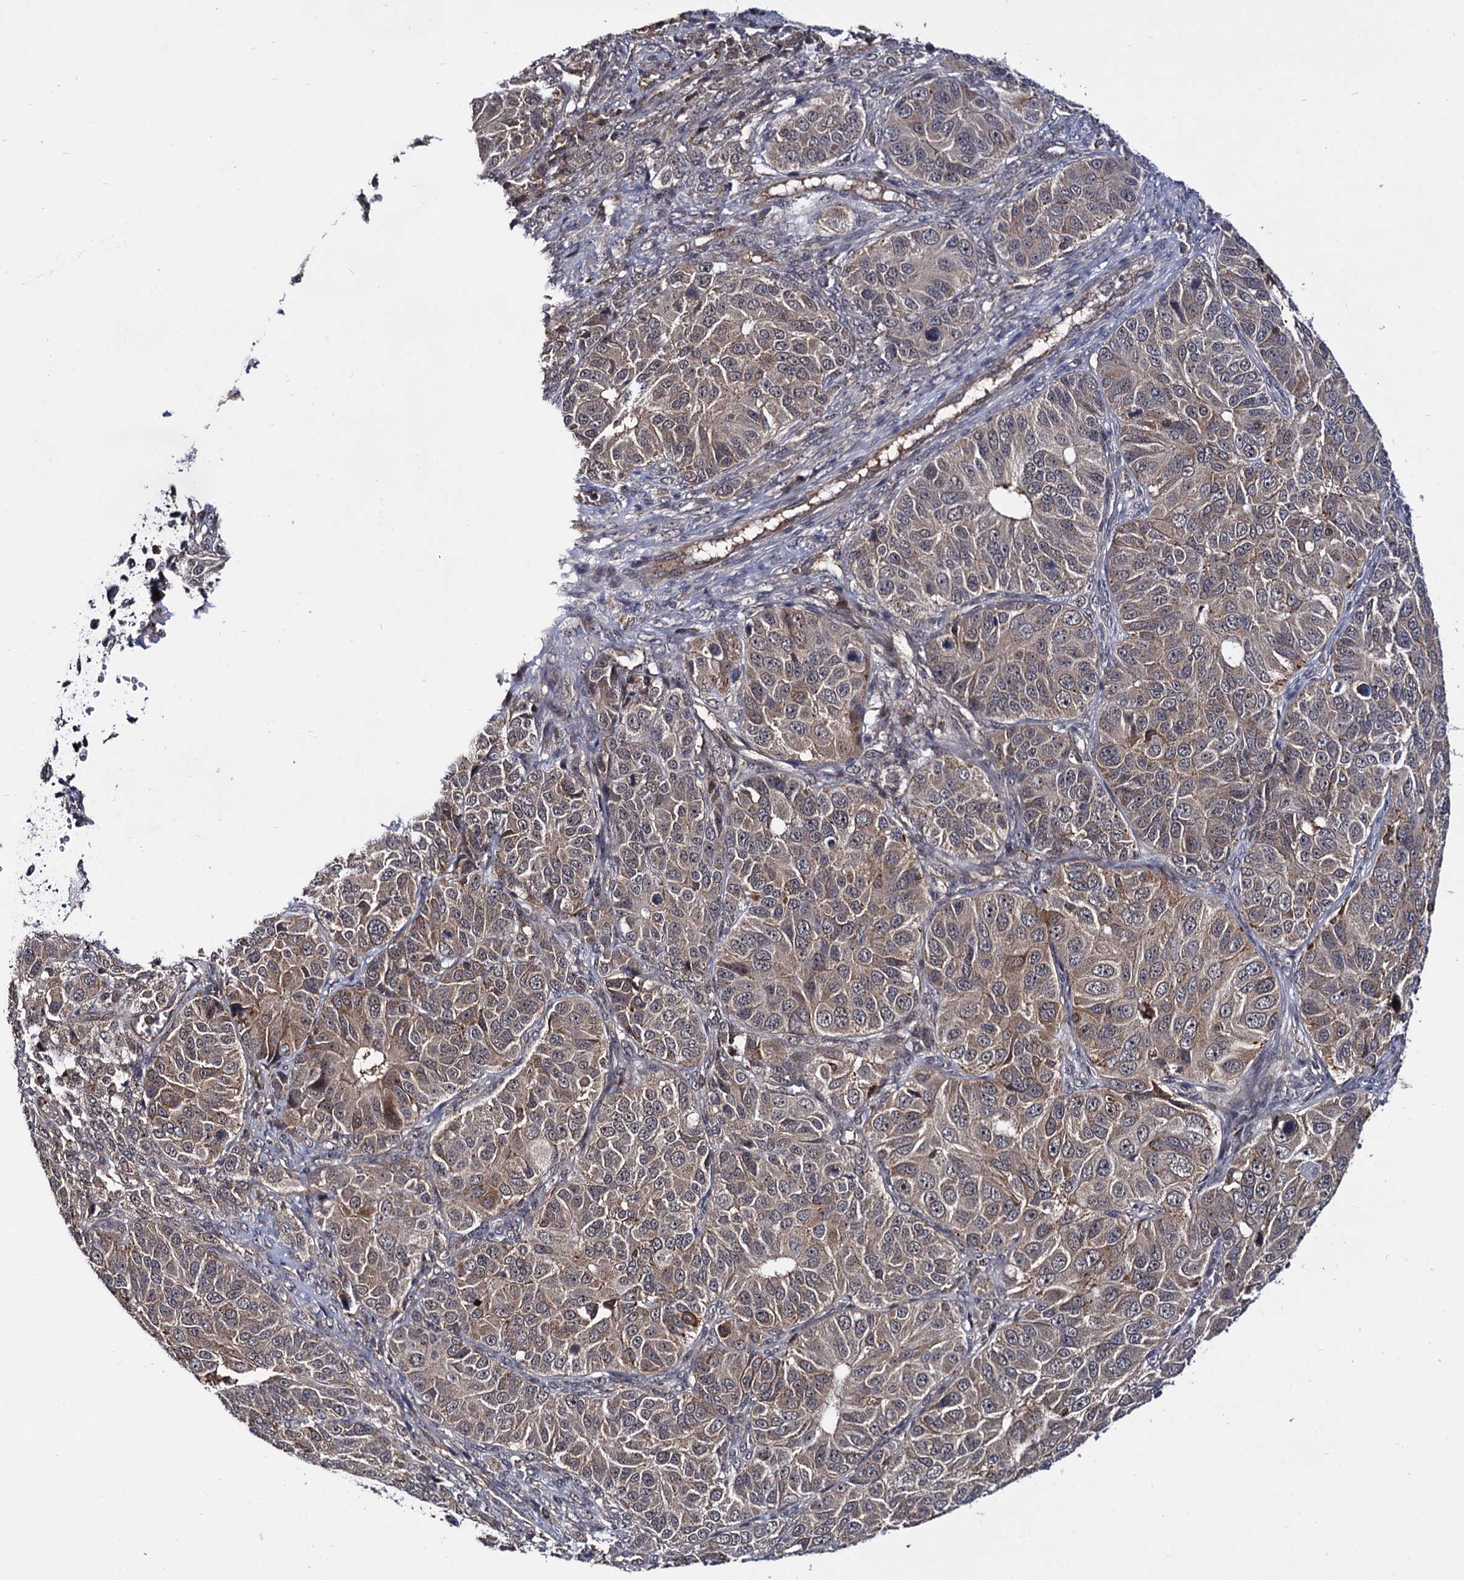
{"staining": {"intensity": "weak", "quantity": ">75%", "location": "cytoplasmic/membranous"}, "tissue": "ovarian cancer", "cell_type": "Tumor cells", "image_type": "cancer", "snomed": [{"axis": "morphology", "description": "Carcinoma, endometroid"}, {"axis": "topography", "description": "Ovary"}], "caption": "Human ovarian cancer (endometroid carcinoma) stained with a brown dye exhibits weak cytoplasmic/membranous positive expression in about >75% of tumor cells.", "gene": "MICAL2", "patient": {"sex": "female", "age": 51}}